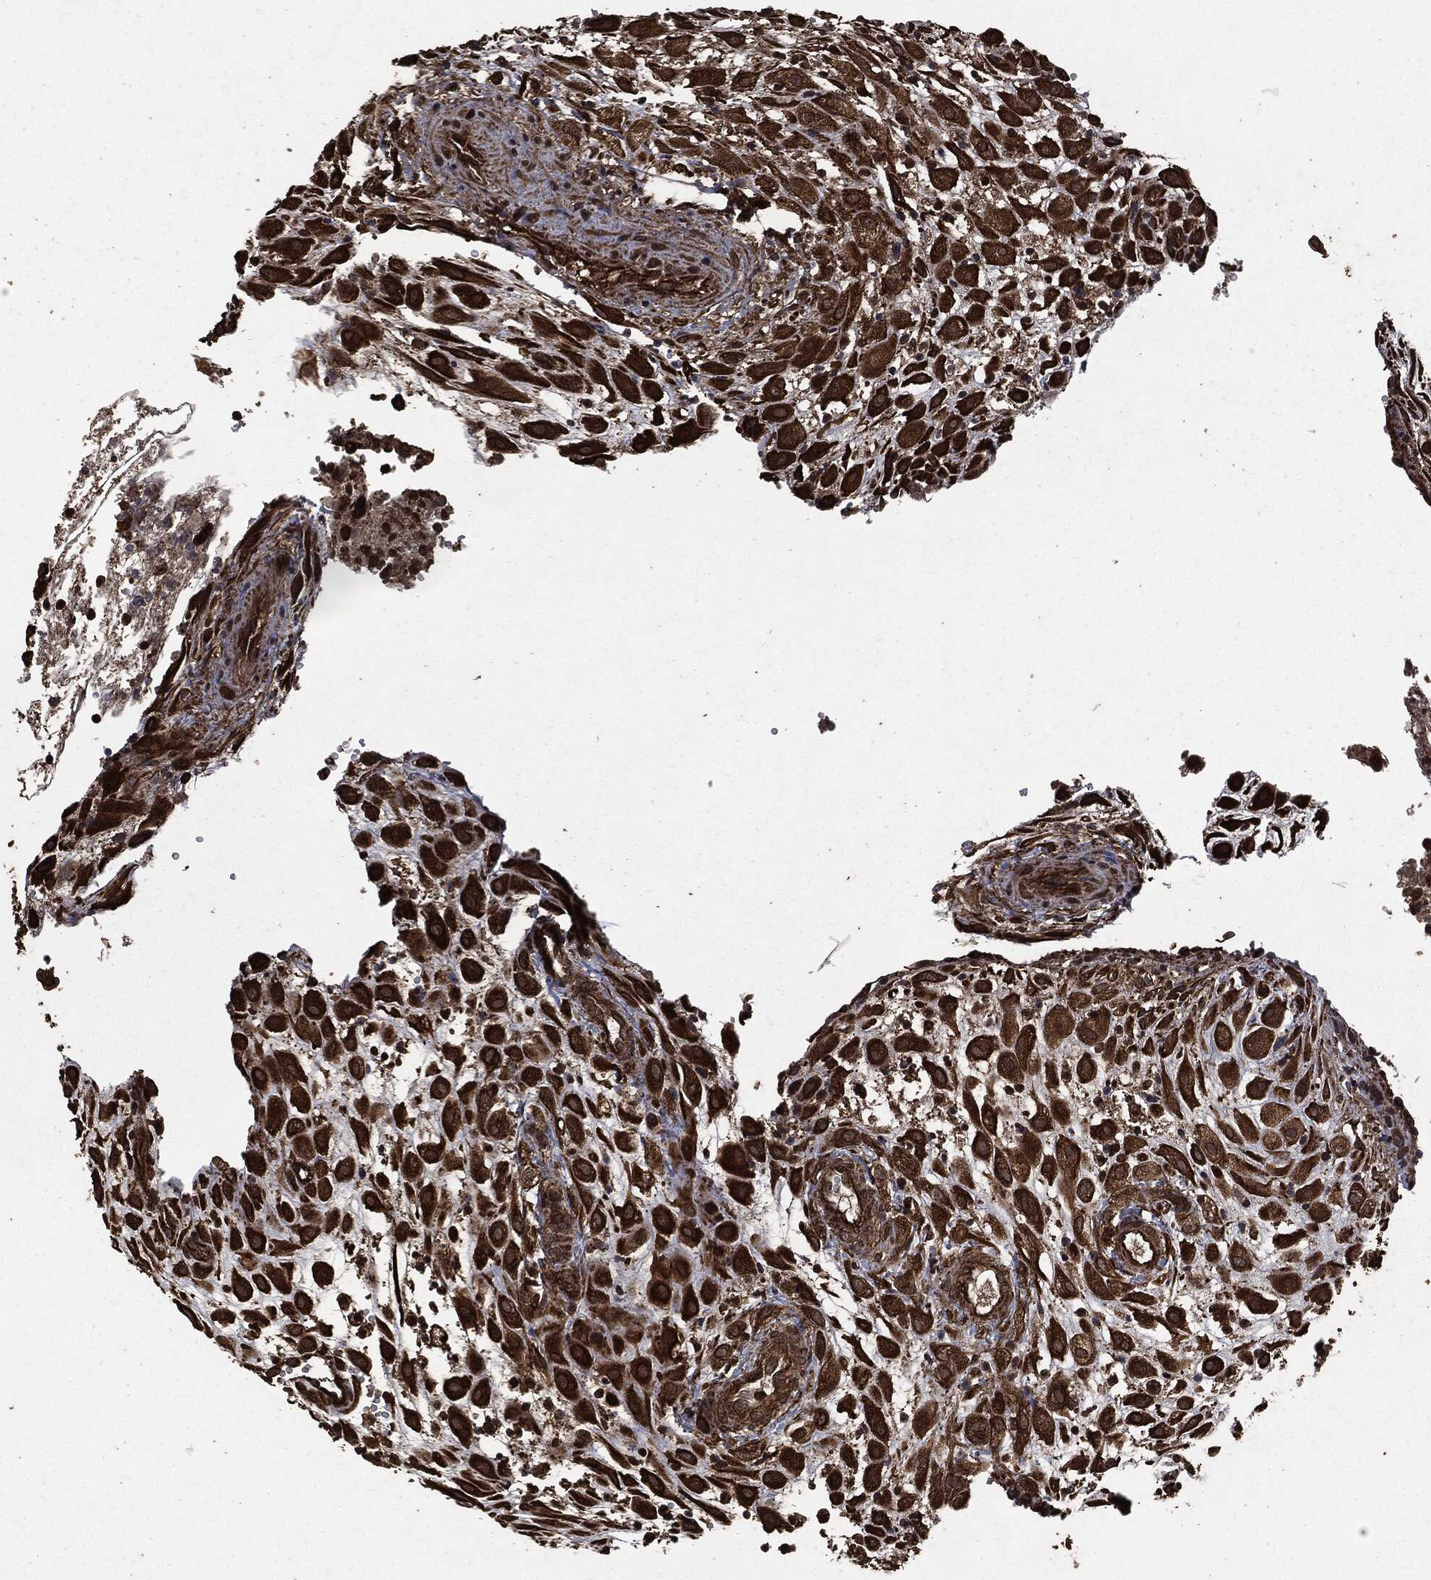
{"staining": {"intensity": "strong", "quantity": "25%-75%", "location": "cytoplasmic/membranous"}, "tissue": "placenta", "cell_type": "Decidual cells", "image_type": "normal", "snomed": [{"axis": "morphology", "description": "Normal tissue, NOS"}, {"axis": "topography", "description": "Placenta"}], "caption": "High-power microscopy captured an immunohistochemistry (IHC) histopathology image of benign placenta, revealing strong cytoplasmic/membranous expression in approximately 25%-75% of decidual cells. (Brightfield microscopy of DAB IHC at high magnification).", "gene": "HRAS", "patient": {"sex": "female", "age": 24}}